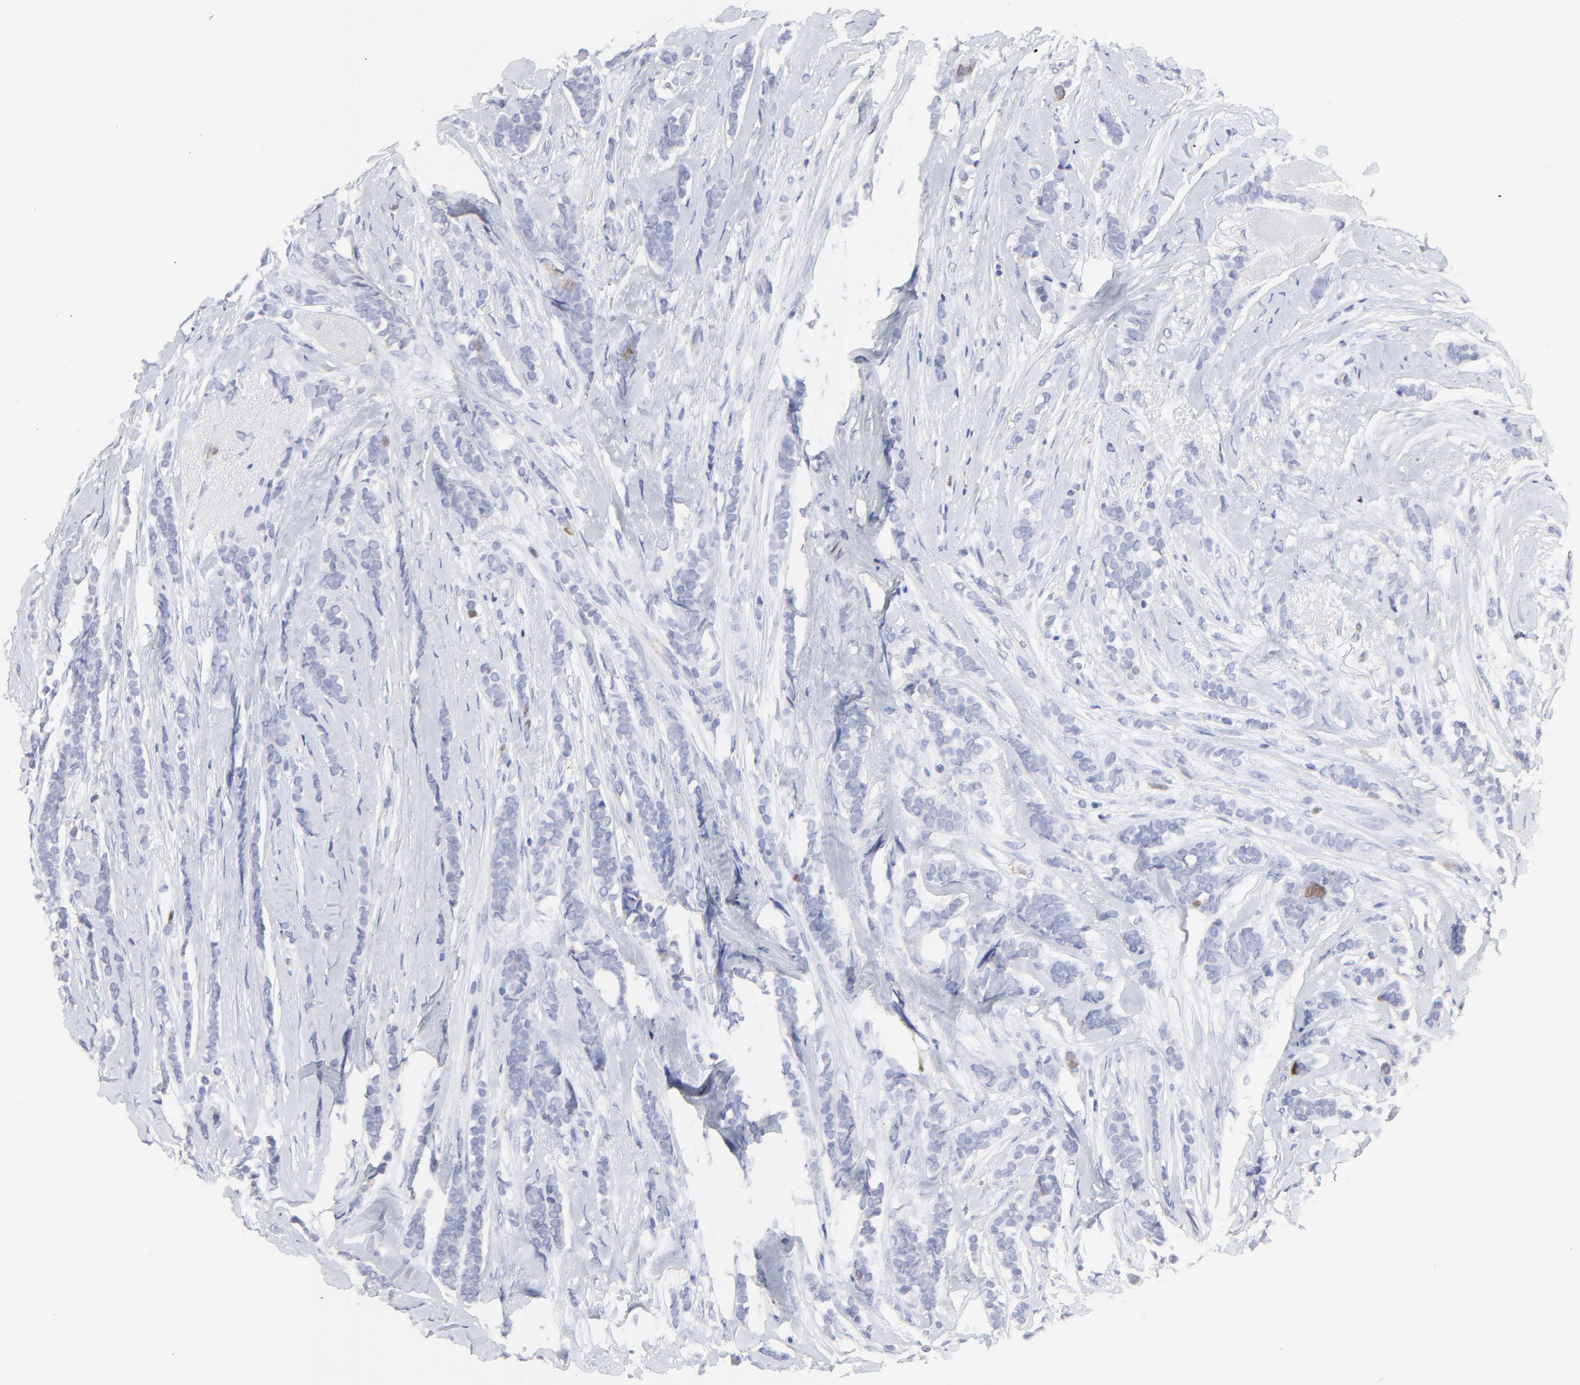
{"staining": {"intensity": "weak", "quantity": "<25%", "location": "nuclear"}, "tissue": "breast cancer", "cell_type": "Tumor cells", "image_type": "cancer", "snomed": [{"axis": "morphology", "description": "Lobular carcinoma"}, {"axis": "topography", "description": "Breast"}], "caption": "Lobular carcinoma (breast) was stained to show a protein in brown. There is no significant positivity in tumor cells.", "gene": "NCAPH", "patient": {"sex": "female", "age": 56}}